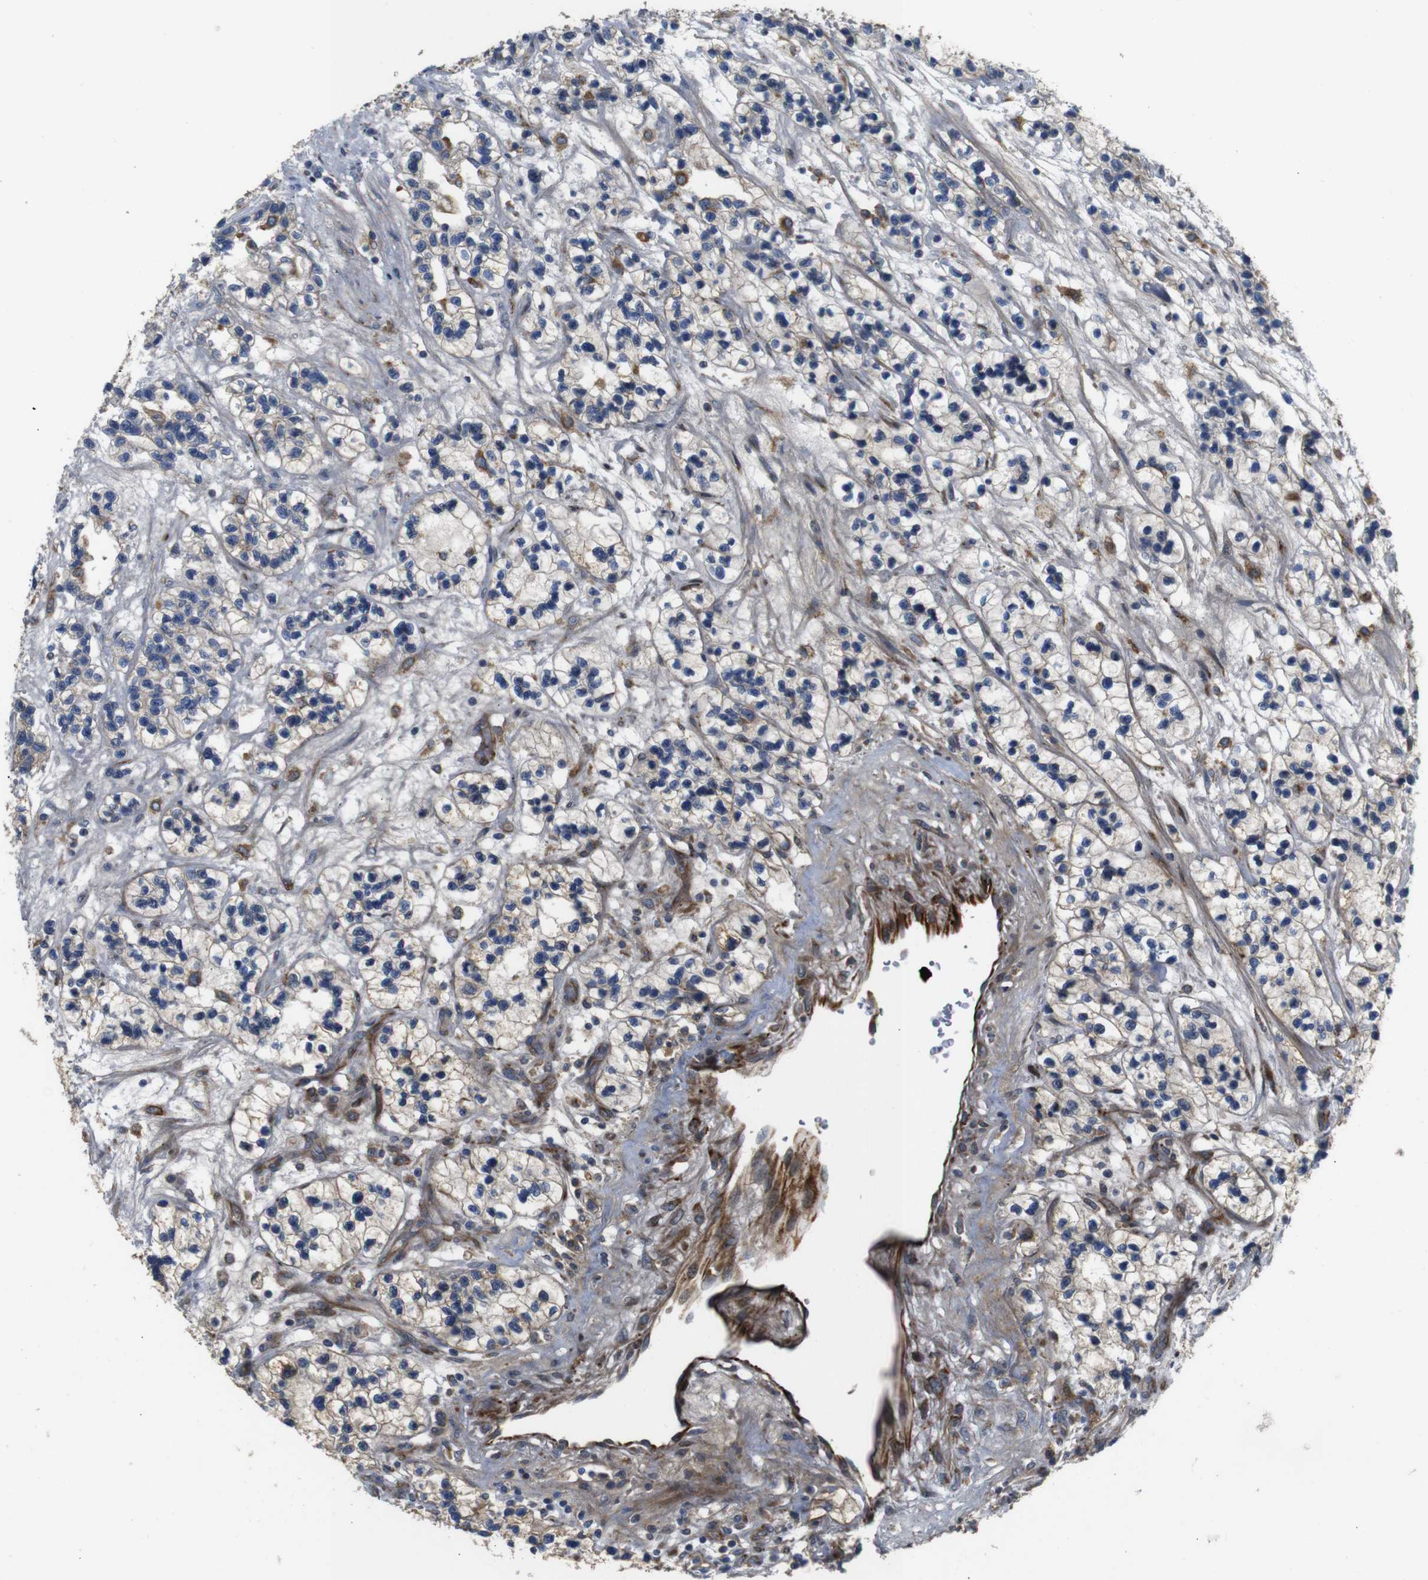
{"staining": {"intensity": "weak", "quantity": "25%-75%", "location": "cytoplasmic/membranous"}, "tissue": "renal cancer", "cell_type": "Tumor cells", "image_type": "cancer", "snomed": [{"axis": "morphology", "description": "Adenocarcinoma, NOS"}, {"axis": "topography", "description": "Kidney"}], "caption": "A micrograph of renal cancer (adenocarcinoma) stained for a protein reveals weak cytoplasmic/membranous brown staining in tumor cells.", "gene": "UBE2G2", "patient": {"sex": "female", "age": 57}}